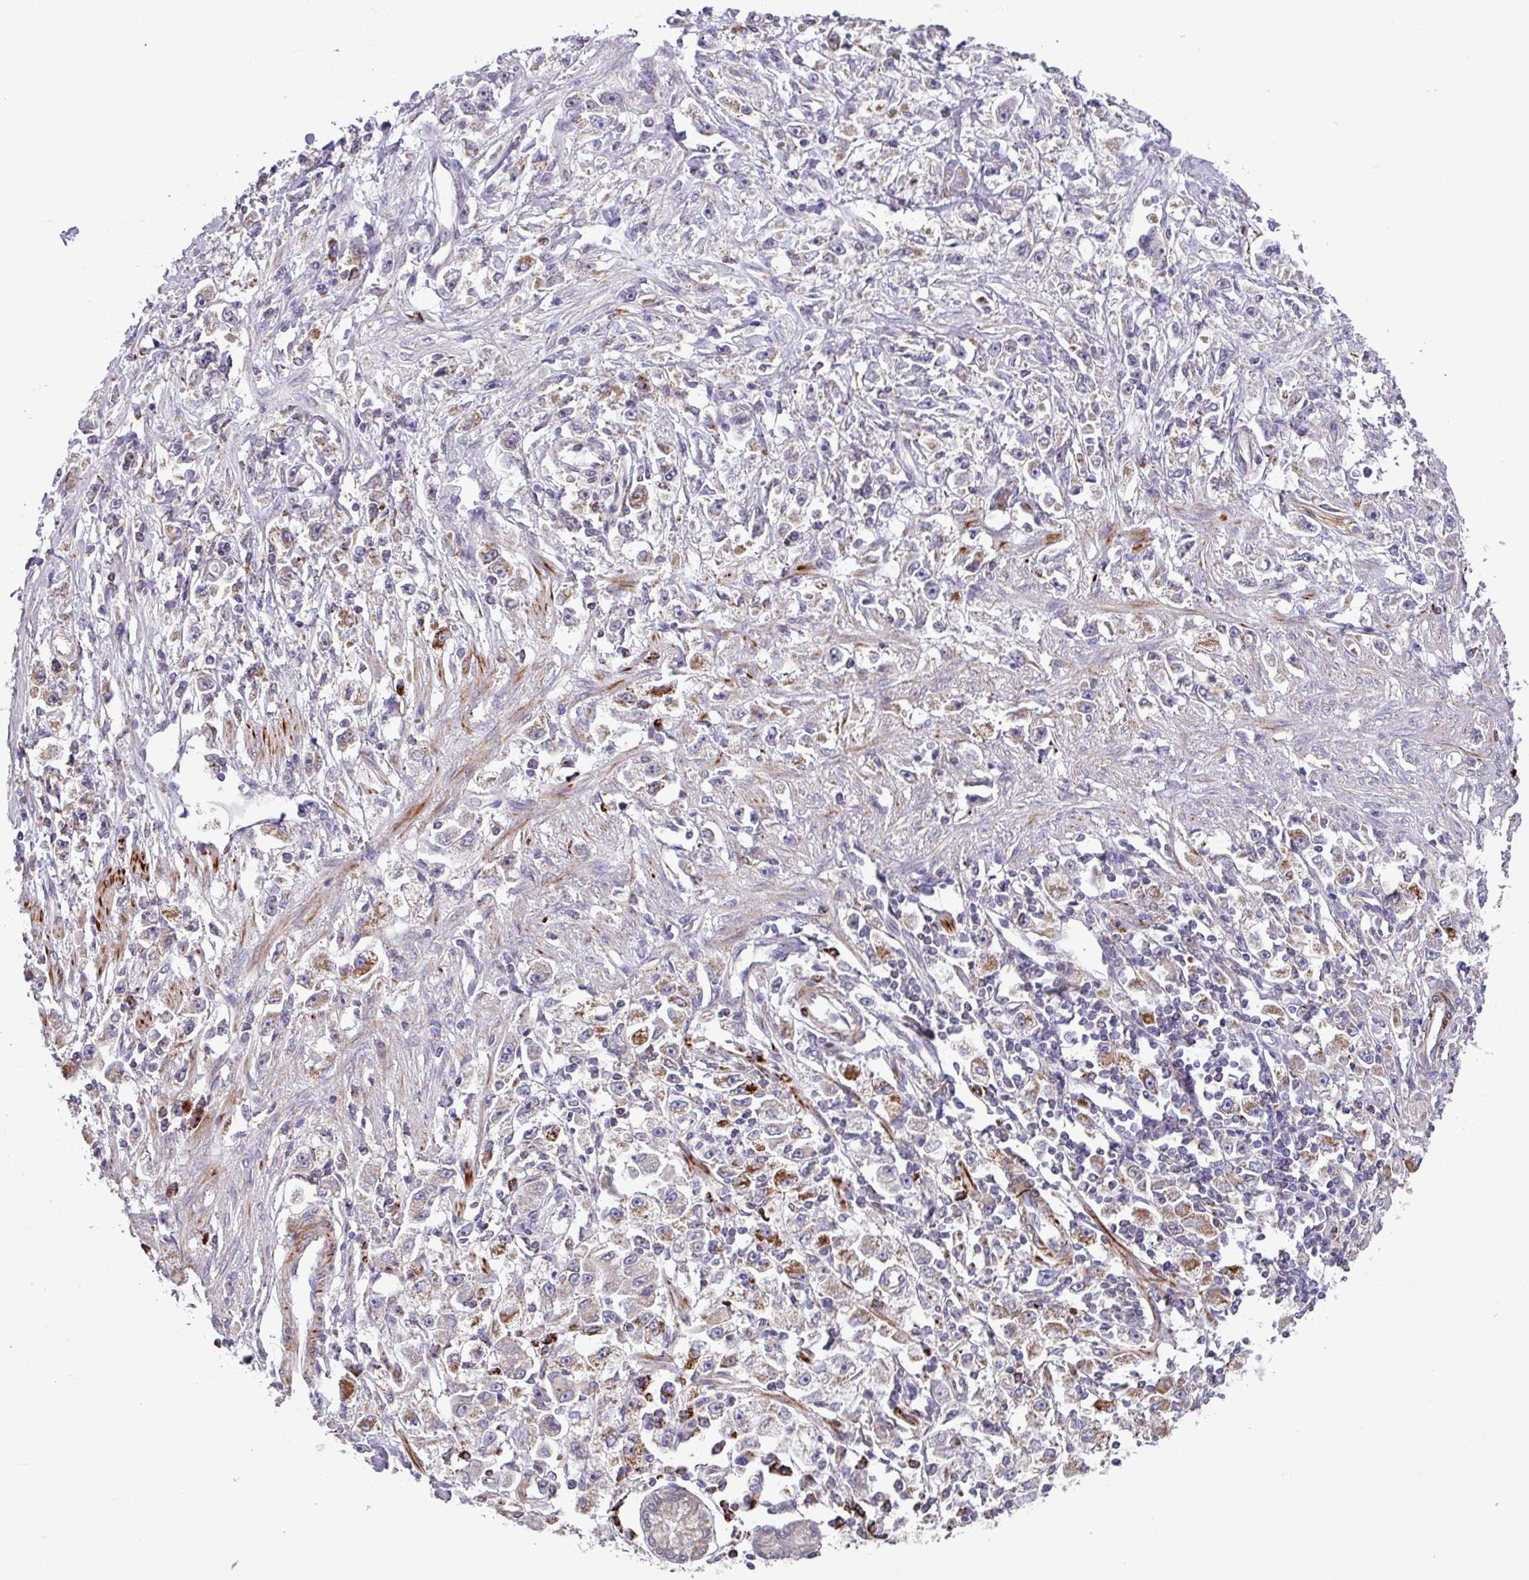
{"staining": {"intensity": "negative", "quantity": "none", "location": "none"}, "tissue": "stomach cancer", "cell_type": "Tumor cells", "image_type": "cancer", "snomed": [{"axis": "morphology", "description": "Adenocarcinoma, NOS"}, {"axis": "topography", "description": "Stomach"}], "caption": "Tumor cells are negative for brown protein staining in stomach adenocarcinoma.", "gene": "AKIRIN1", "patient": {"sex": "female", "age": 59}}